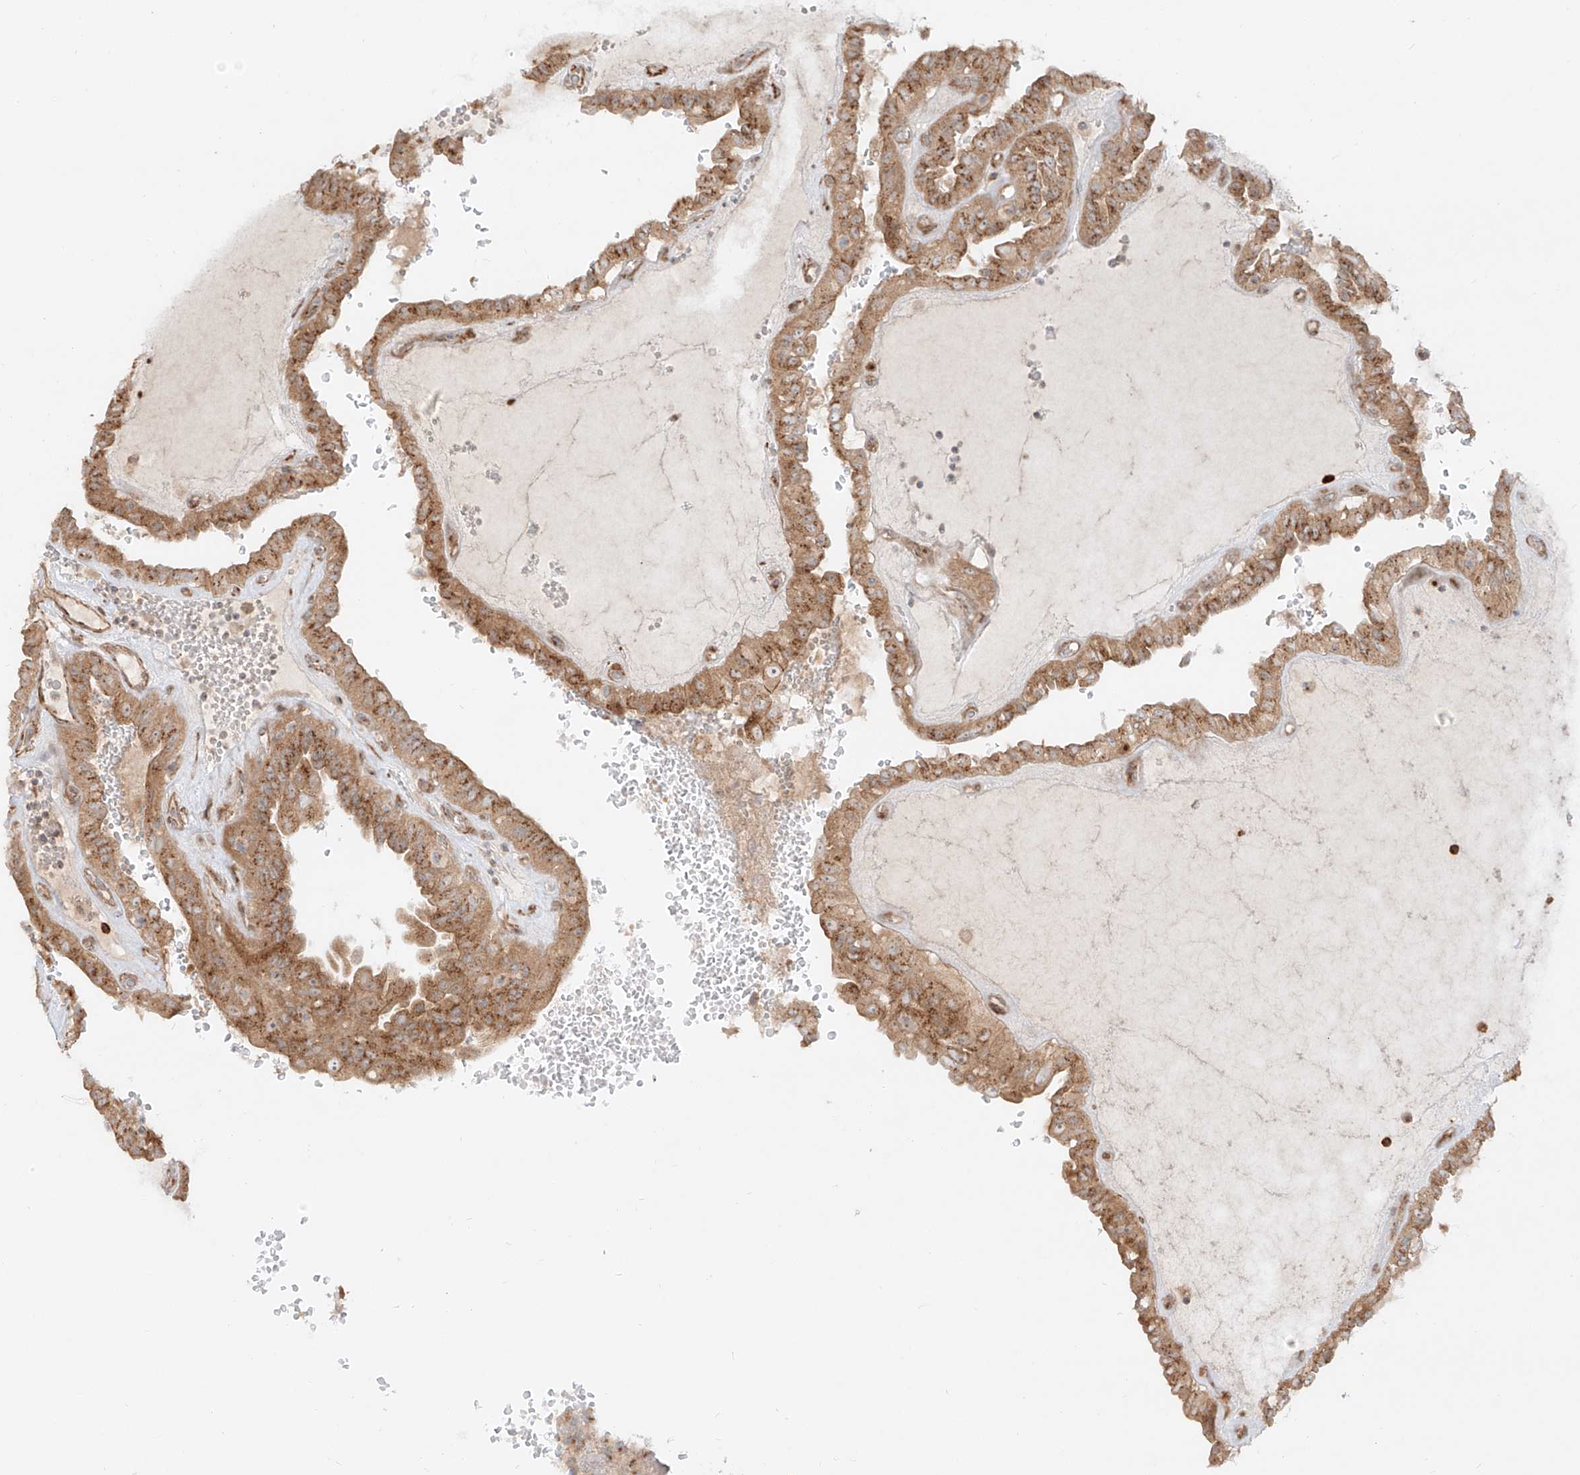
{"staining": {"intensity": "moderate", "quantity": ">75%", "location": "cytoplasmic/membranous"}, "tissue": "thyroid cancer", "cell_type": "Tumor cells", "image_type": "cancer", "snomed": [{"axis": "morphology", "description": "Papillary adenocarcinoma, NOS"}, {"axis": "topography", "description": "Thyroid gland"}], "caption": "DAB immunohistochemical staining of thyroid cancer demonstrates moderate cytoplasmic/membranous protein expression in approximately >75% of tumor cells.", "gene": "ZNF287", "patient": {"sex": "male", "age": 77}}